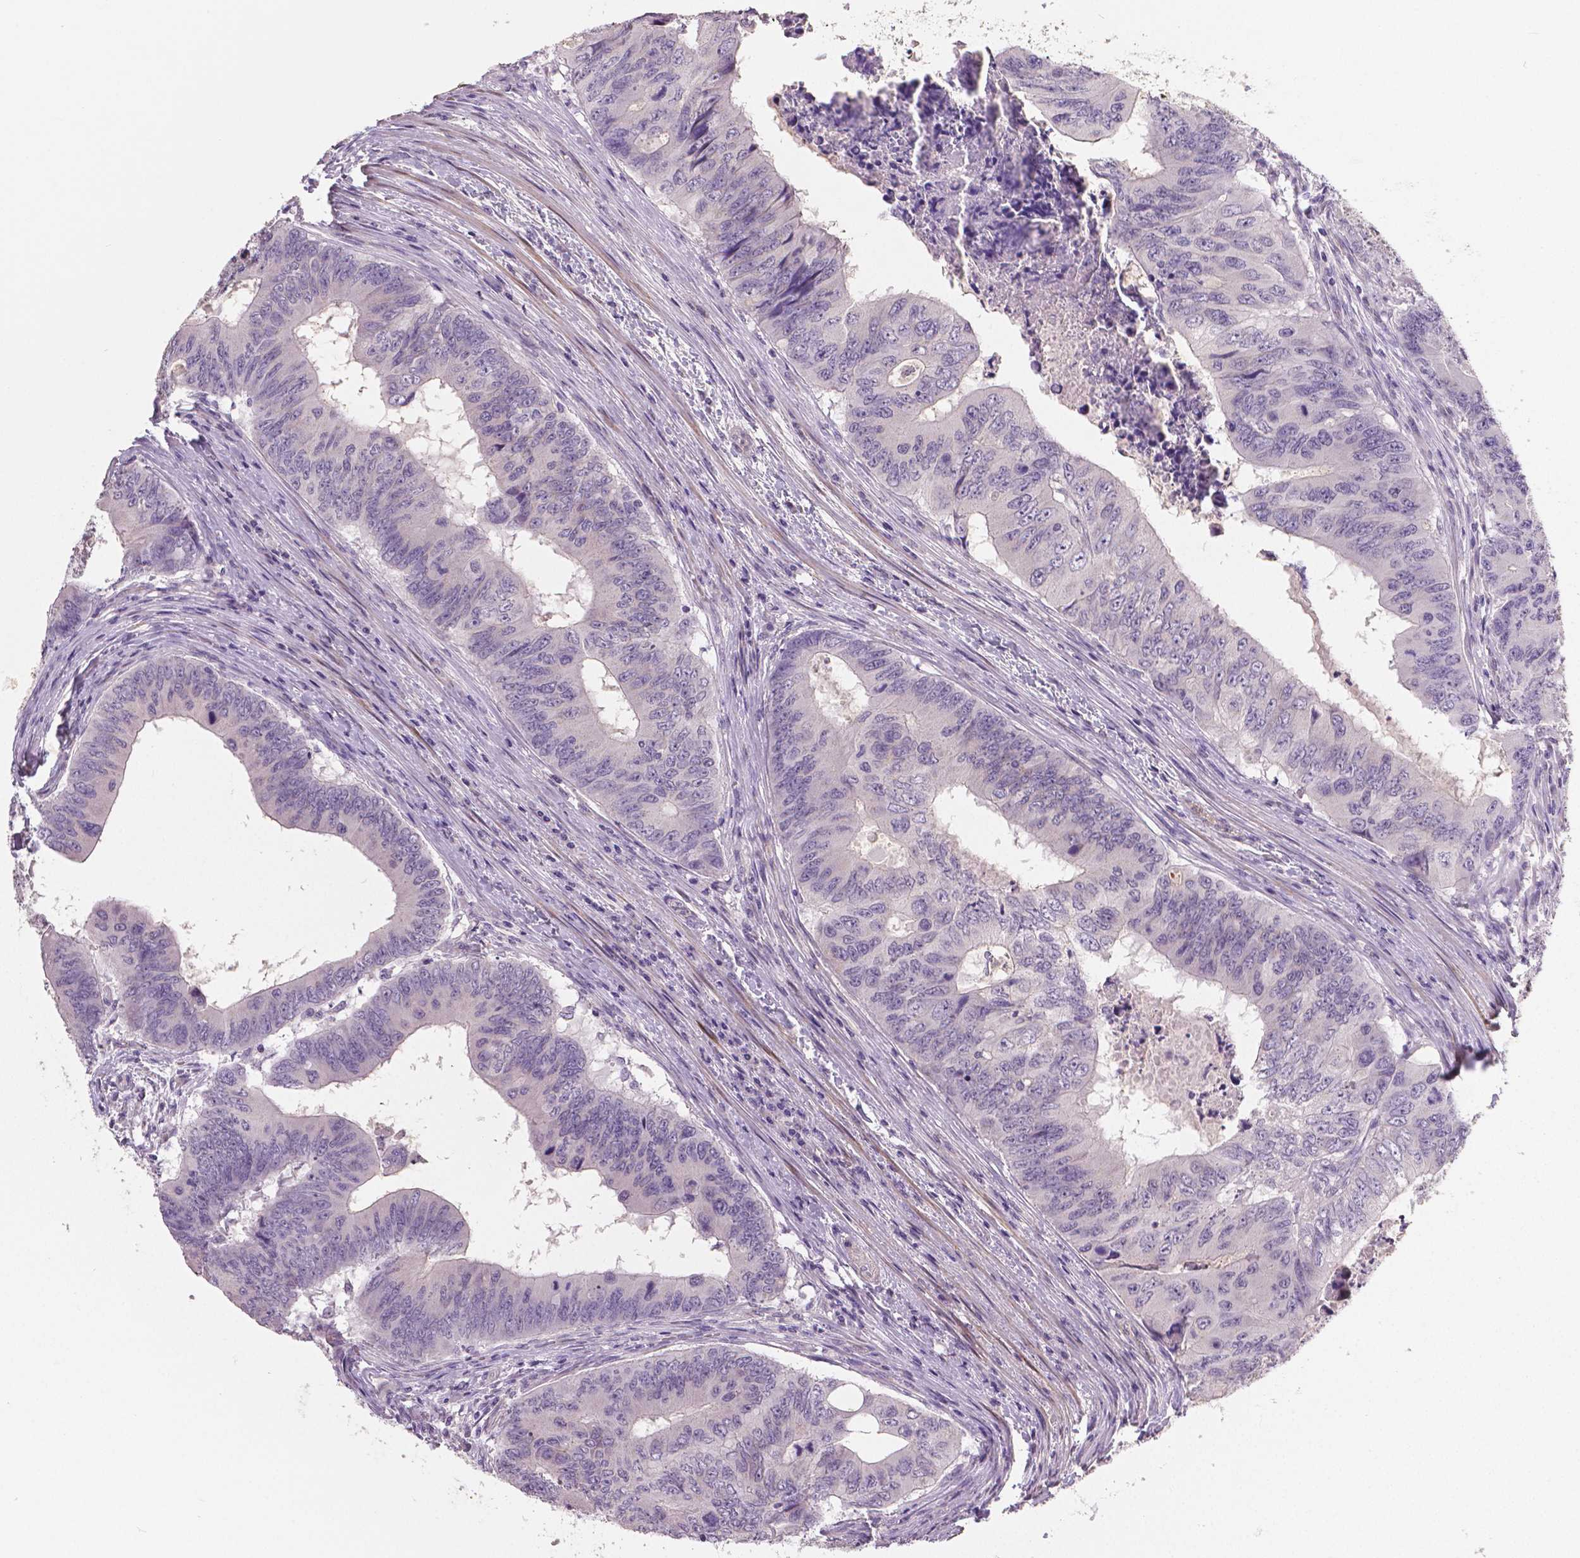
{"staining": {"intensity": "negative", "quantity": "none", "location": "none"}, "tissue": "colorectal cancer", "cell_type": "Tumor cells", "image_type": "cancer", "snomed": [{"axis": "morphology", "description": "Adenocarcinoma, NOS"}, {"axis": "topography", "description": "Colon"}], "caption": "A micrograph of colorectal cancer stained for a protein reveals no brown staining in tumor cells. Nuclei are stained in blue.", "gene": "FLT1", "patient": {"sex": "male", "age": 53}}